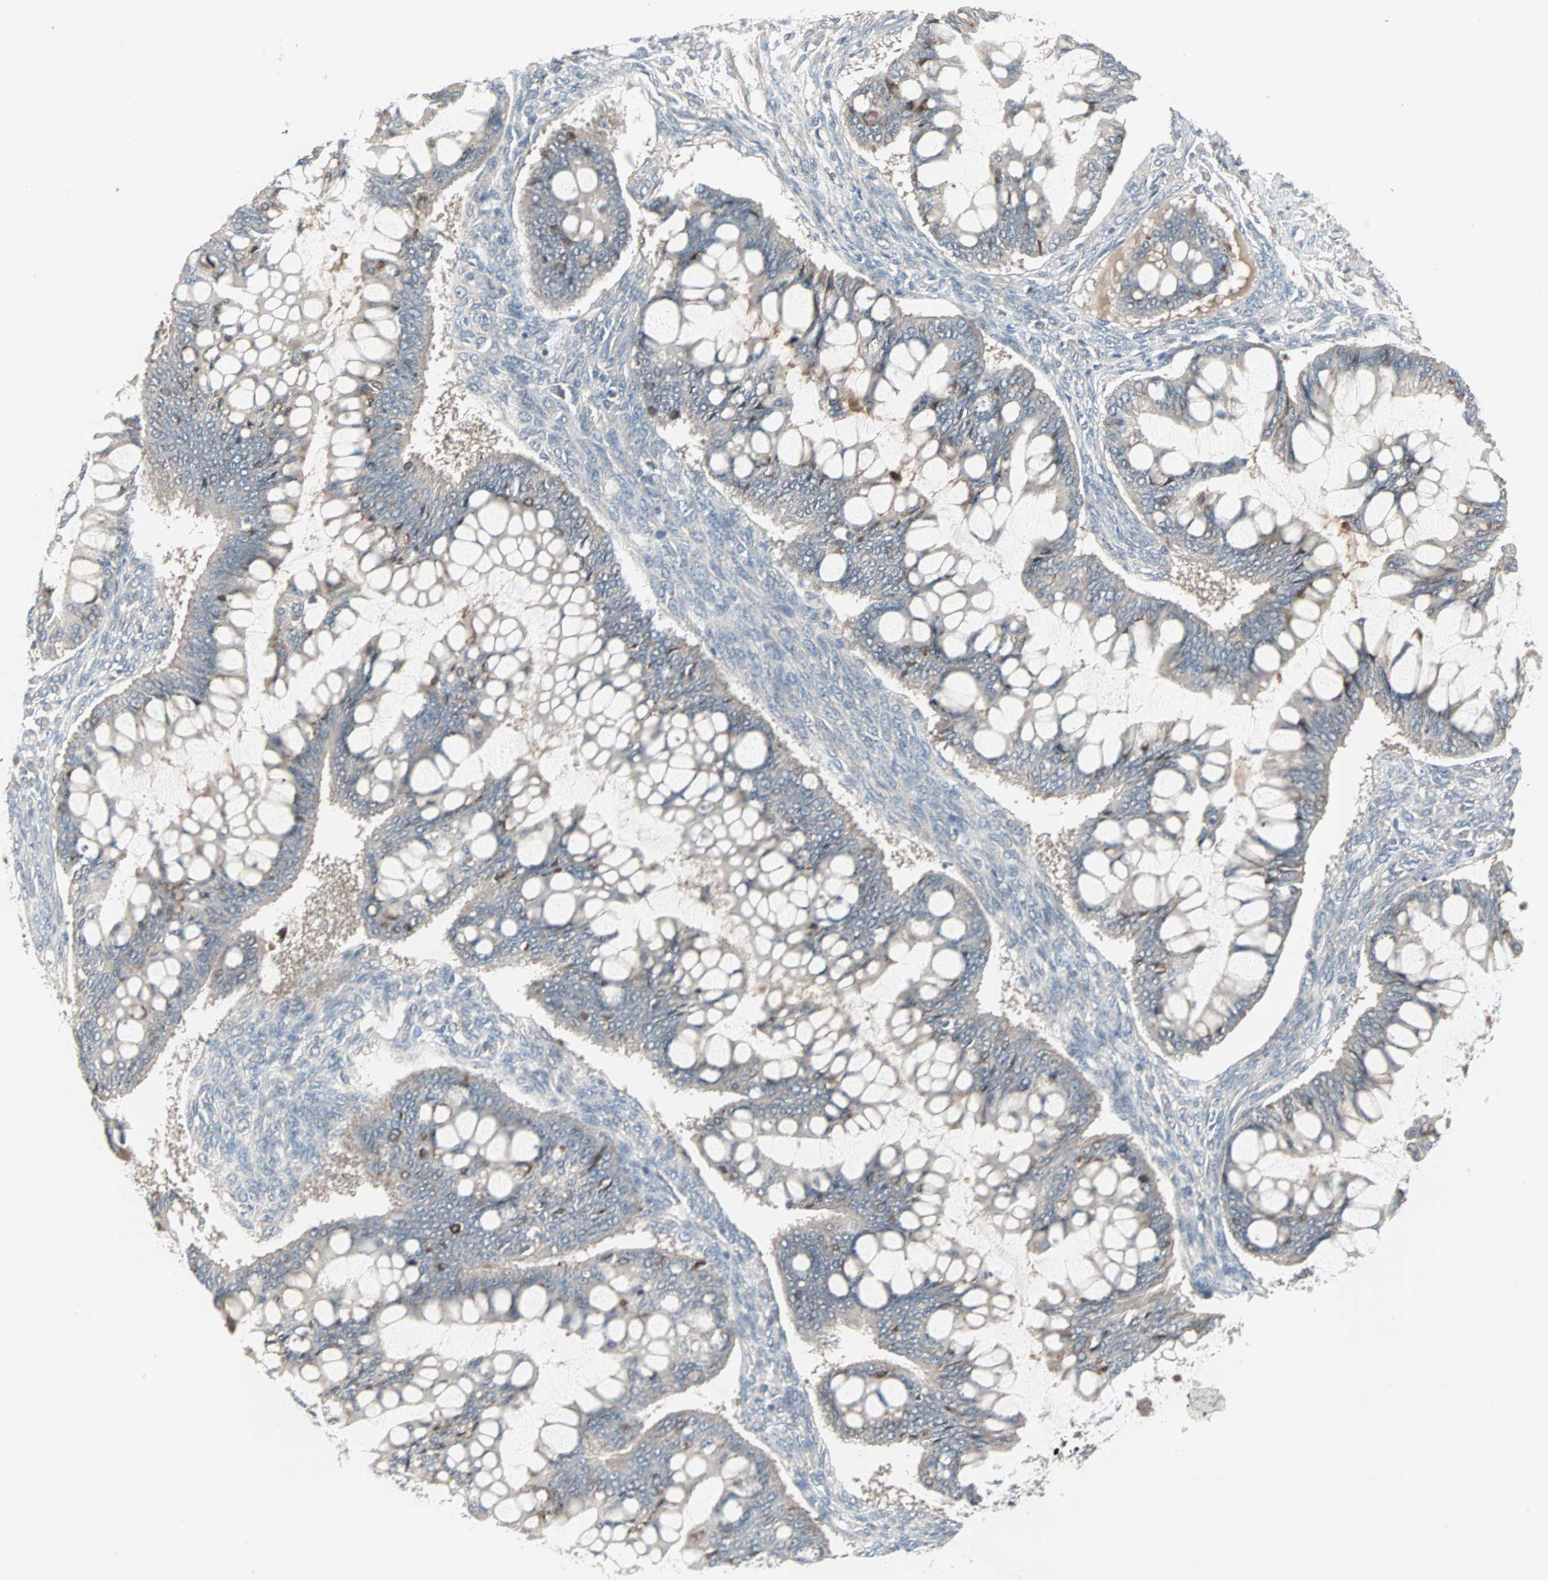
{"staining": {"intensity": "weak", "quantity": "<25%", "location": "cytoplasmic/membranous"}, "tissue": "ovarian cancer", "cell_type": "Tumor cells", "image_type": "cancer", "snomed": [{"axis": "morphology", "description": "Cystadenocarcinoma, mucinous, NOS"}, {"axis": "topography", "description": "Ovary"}], "caption": "A high-resolution micrograph shows immunohistochemistry (IHC) staining of ovarian cancer, which exhibits no significant positivity in tumor cells.", "gene": "JMJD7-PLA2G4B", "patient": {"sex": "female", "age": 73}}